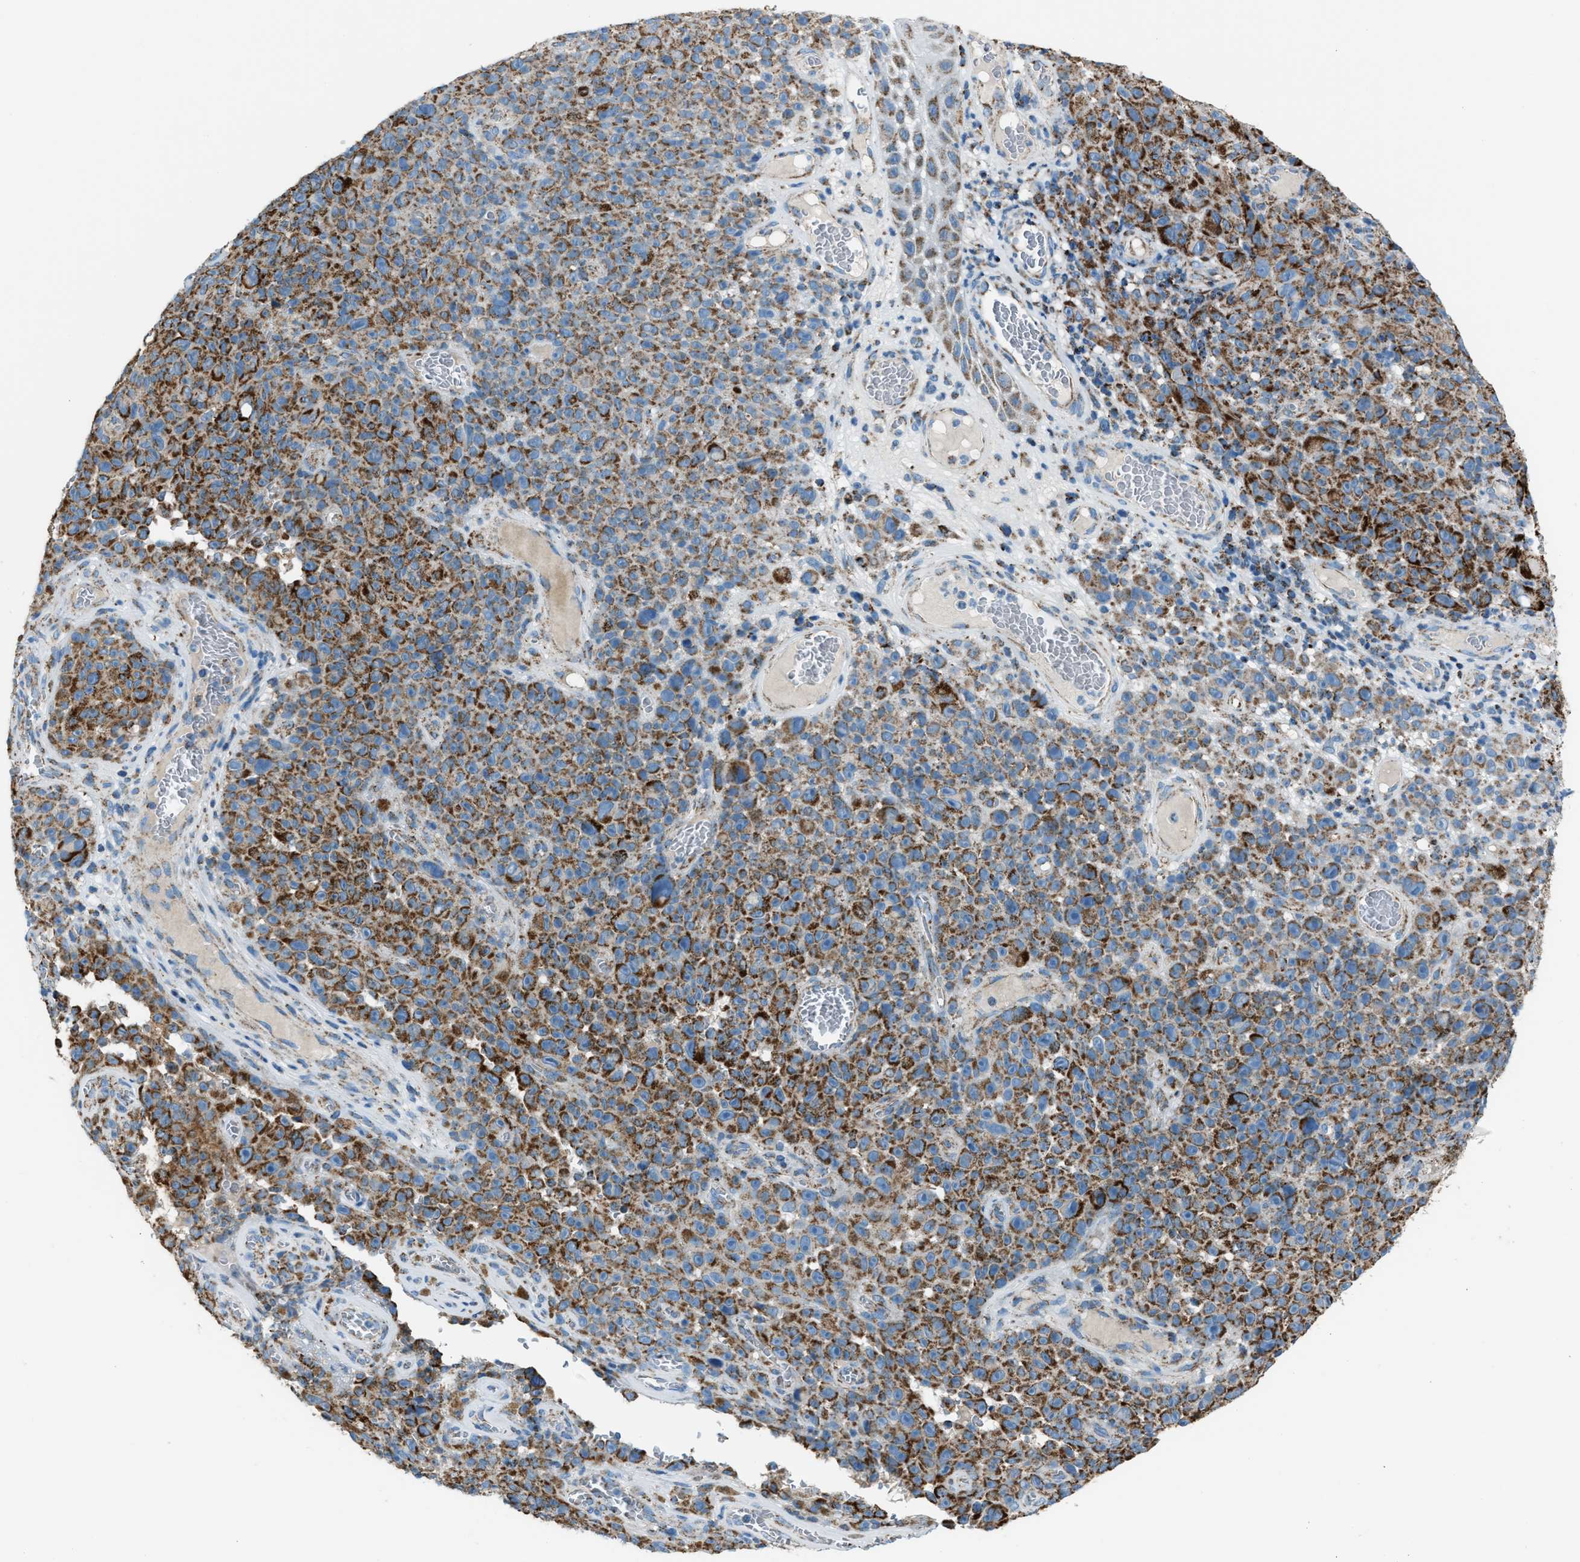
{"staining": {"intensity": "moderate", "quantity": ">75%", "location": "cytoplasmic/membranous"}, "tissue": "melanoma", "cell_type": "Tumor cells", "image_type": "cancer", "snomed": [{"axis": "morphology", "description": "Malignant melanoma, NOS"}, {"axis": "topography", "description": "Skin"}], "caption": "Moderate cytoplasmic/membranous expression is seen in approximately >75% of tumor cells in melanoma.", "gene": "MDH2", "patient": {"sex": "female", "age": 82}}